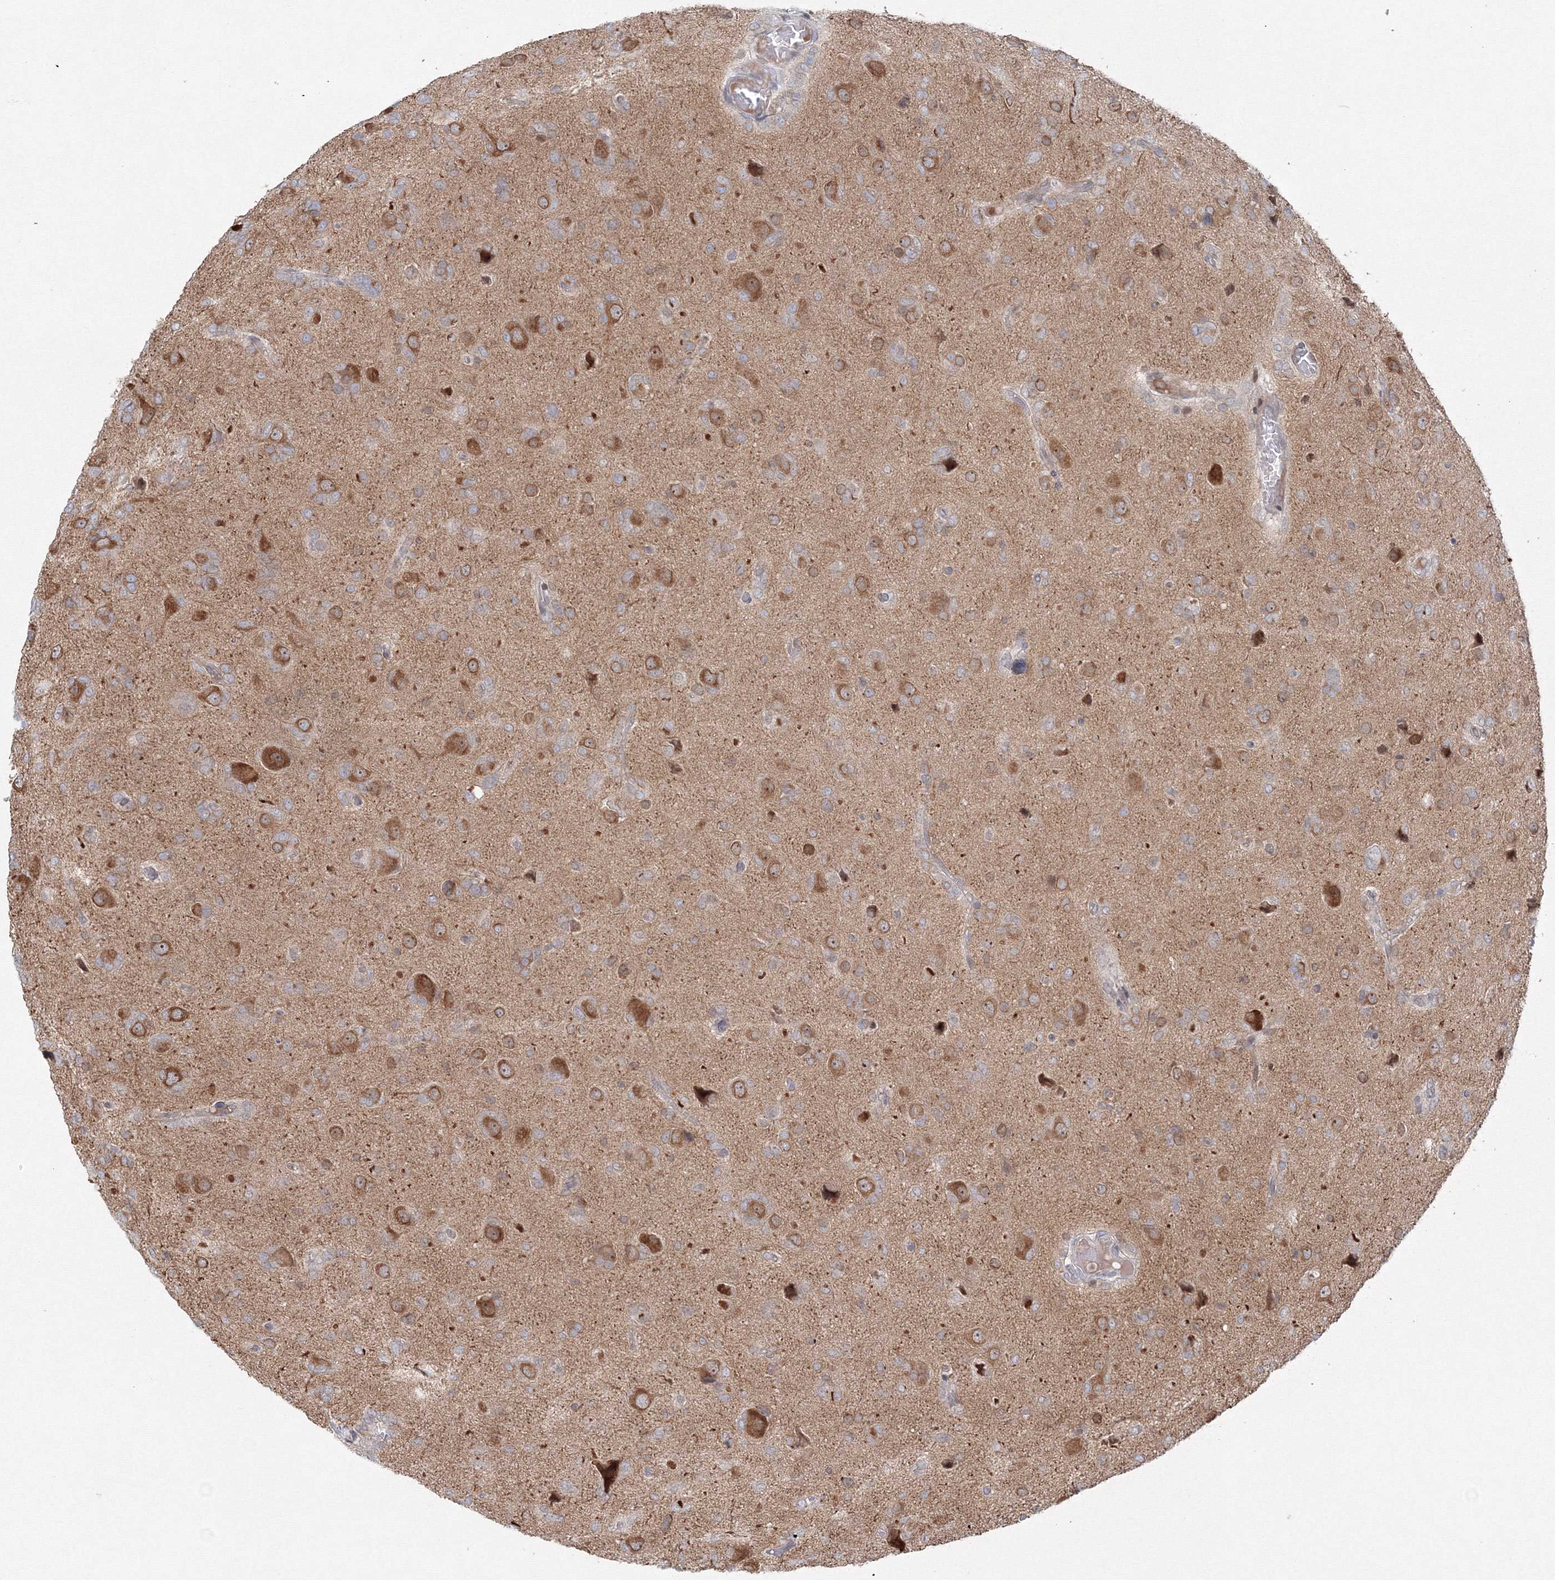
{"staining": {"intensity": "weak", "quantity": "25%-75%", "location": "cytoplasmic/membranous"}, "tissue": "glioma", "cell_type": "Tumor cells", "image_type": "cancer", "snomed": [{"axis": "morphology", "description": "Glioma, malignant, High grade"}, {"axis": "topography", "description": "Brain"}], "caption": "Immunohistochemical staining of human high-grade glioma (malignant) exhibits weak cytoplasmic/membranous protein staining in approximately 25%-75% of tumor cells.", "gene": "KIF4A", "patient": {"sex": "female", "age": 59}}